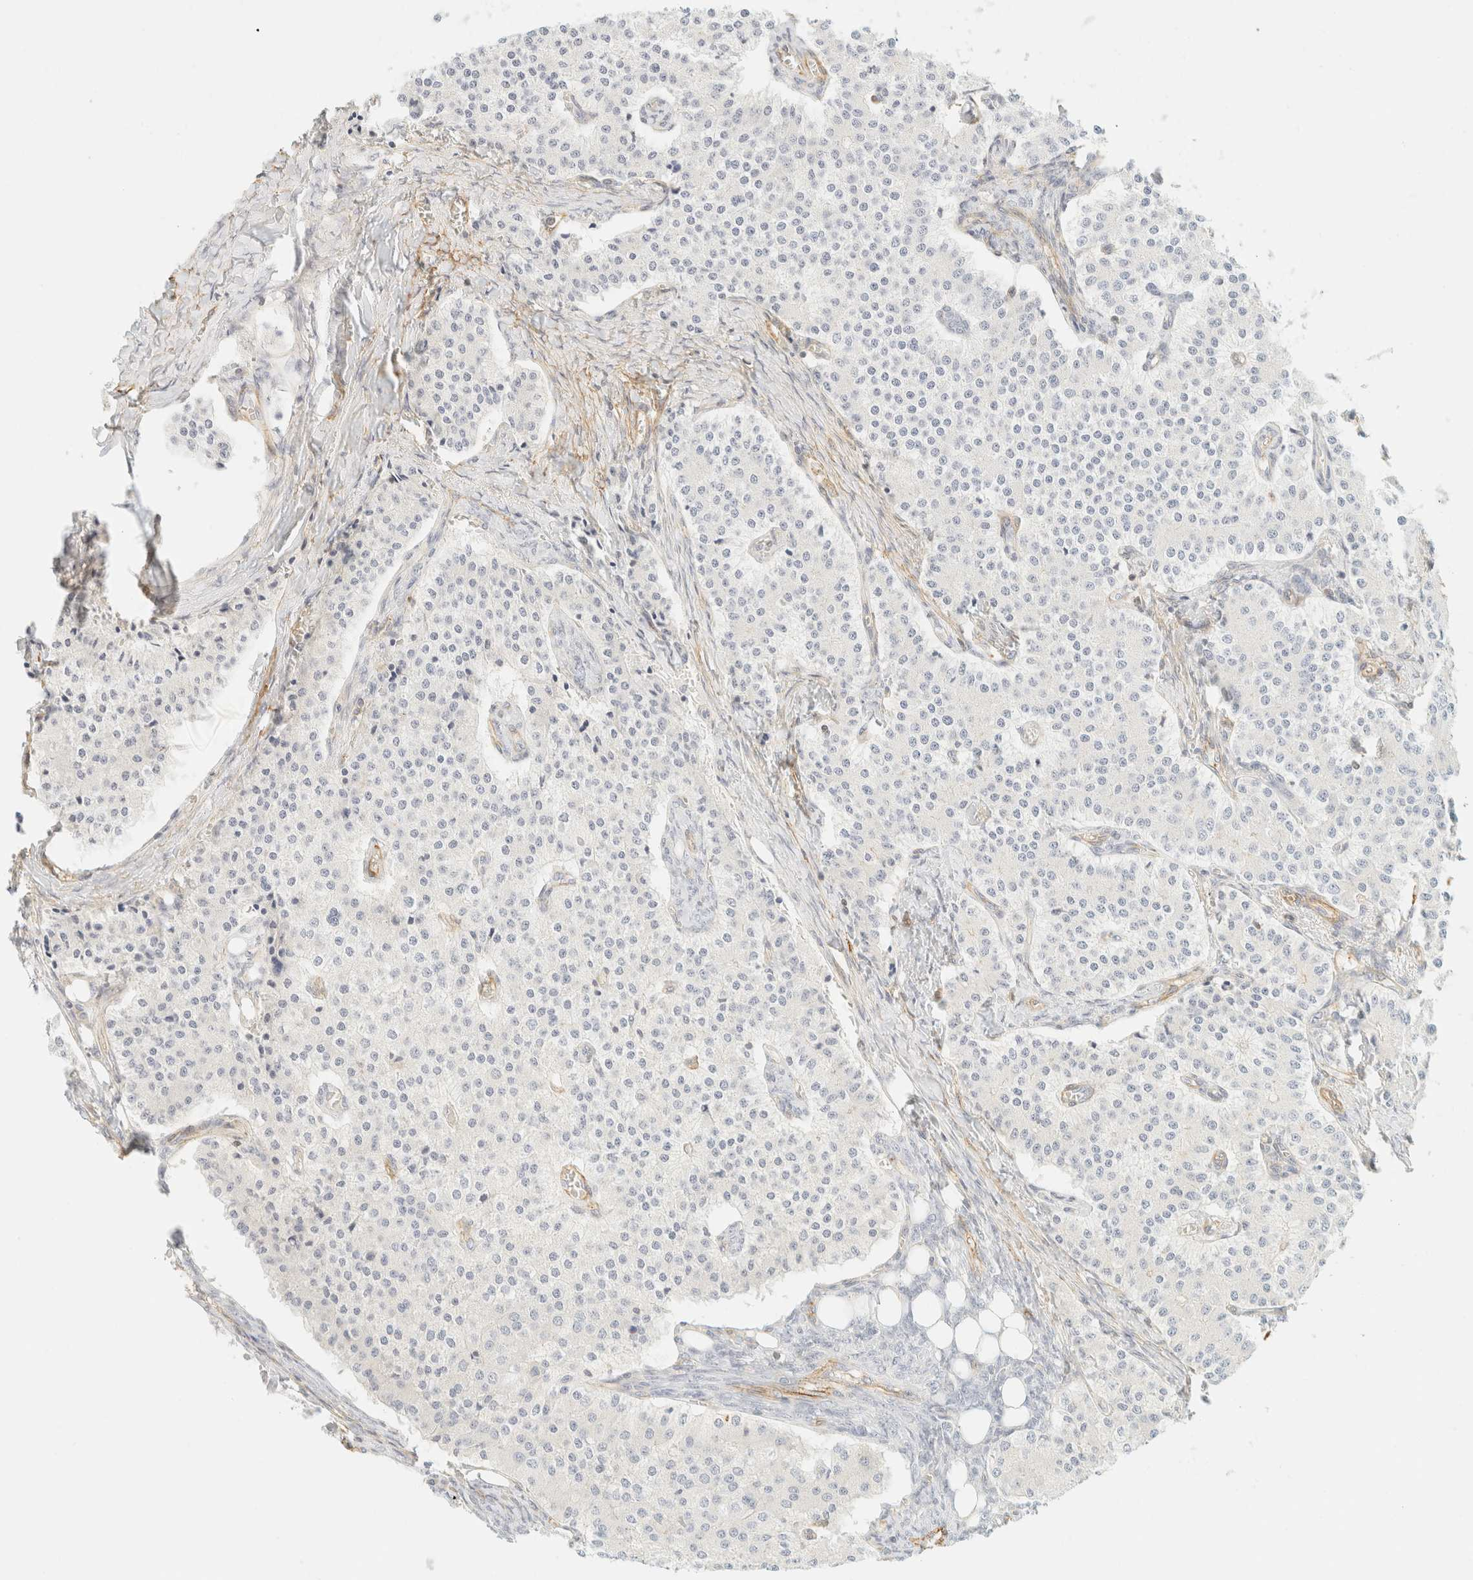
{"staining": {"intensity": "negative", "quantity": "none", "location": "none"}, "tissue": "carcinoid", "cell_type": "Tumor cells", "image_type": "cancer", "snomed": [{"axis": "morphology", "description": "Carcinoid, malignant, NOS"}, {"axis": "topography", "description": "Colon"}], "caption": "Immunohistochemical staining of human carcinoid reveals no significant positivity in tumor cells.", "gene": "OTOP2", "patient": {"sex": "female", "age": 52}}